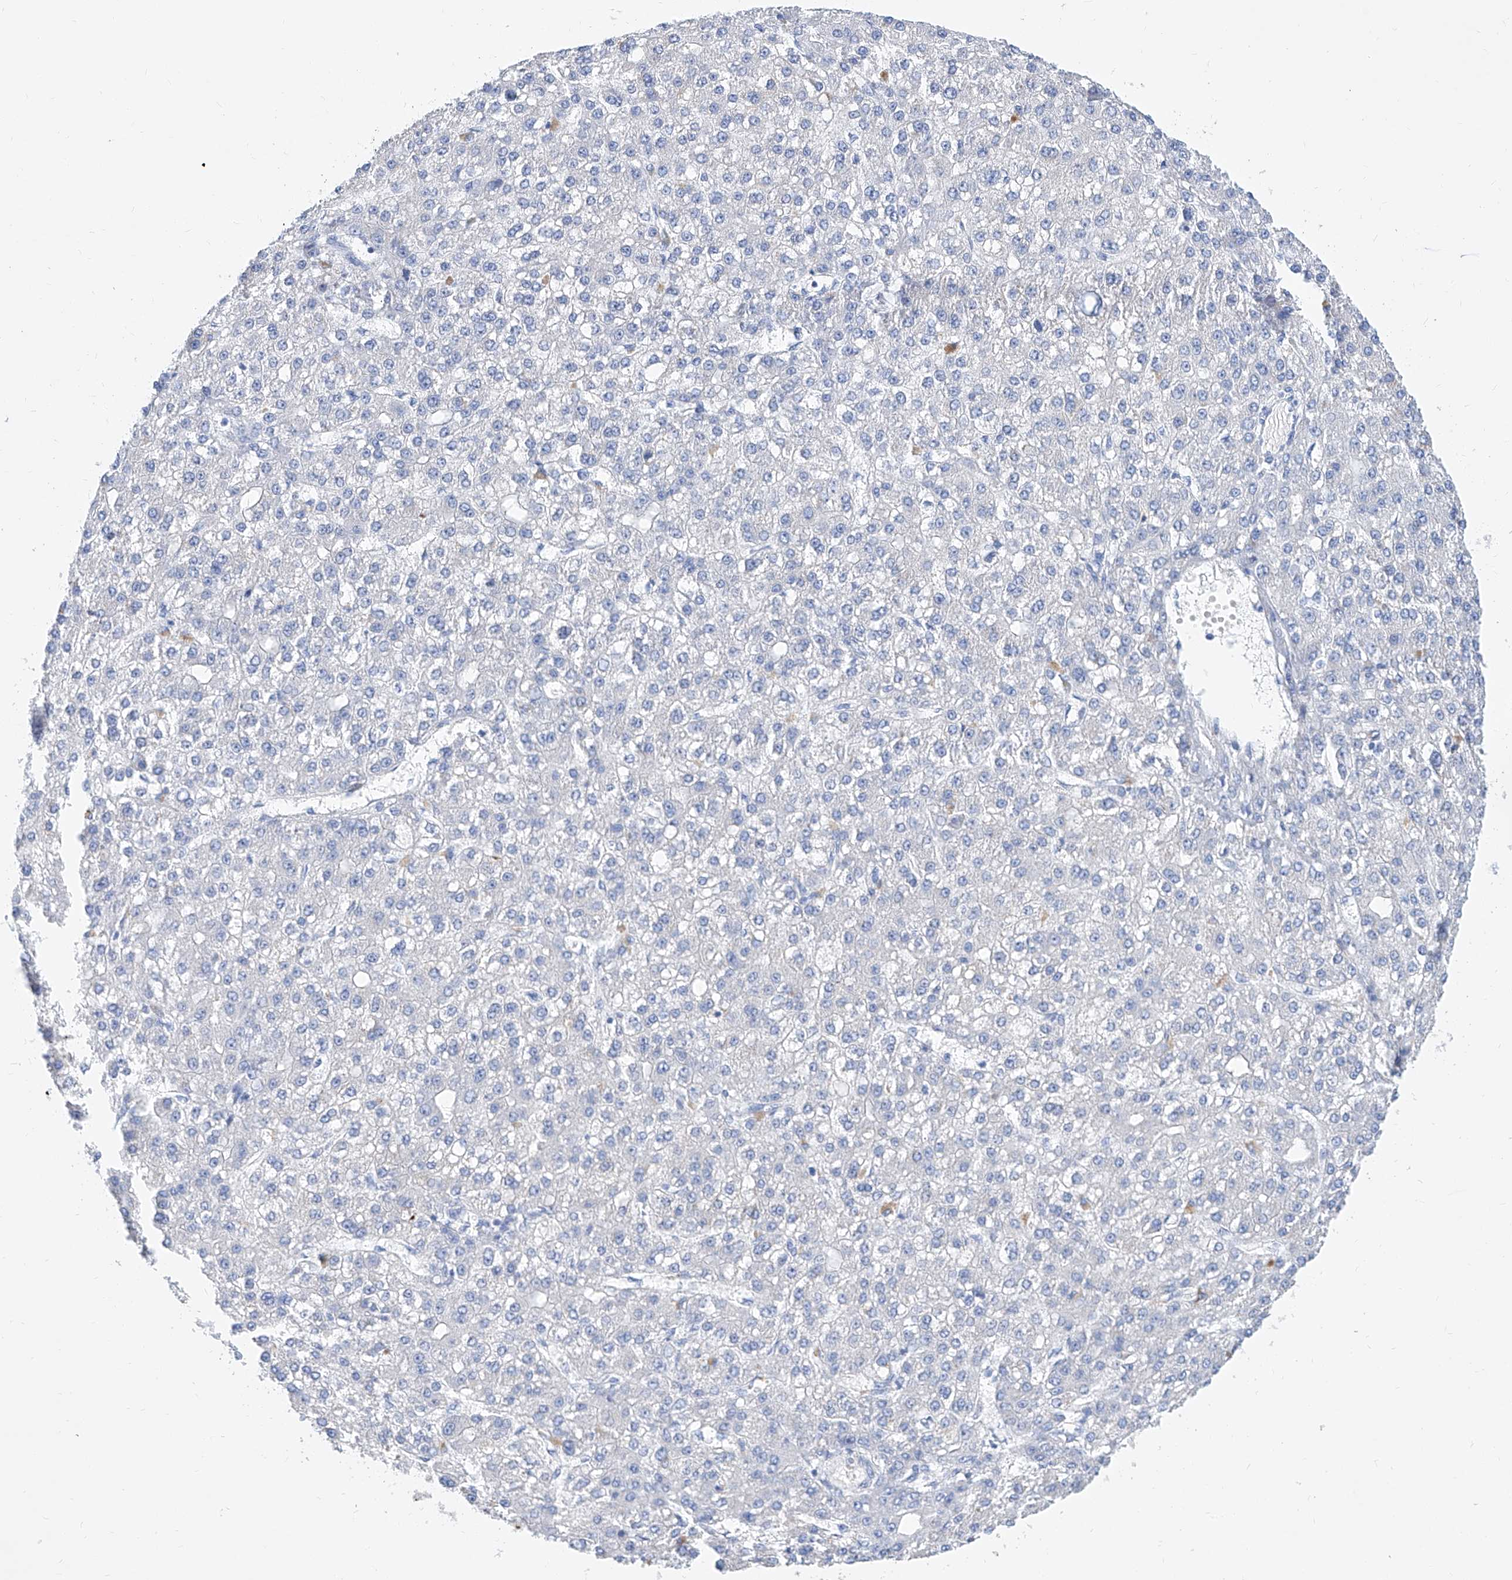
{"staining": {"intensity": "negative", "quantity": "none", "location": "none"}, "tissue": "liver cancer", "cell_type": "Tumor cells", "image_type": "cancer", "snomed": [{"axis": "morphology", "description": "Carcinoma, Hepatocellular, NOS"}, {"axis": "topography", "description": "Liver"}], "caption": "An immunohistochemistry (IHC) histopathology image of liver cancer (hepatocellular carcinoma) is shown. There is no staining in tumor cells of liver cancer (hepatocellular carcinoma).", "gene": "SLC25A29", "patient": {"sex": "male", "age": 67}}